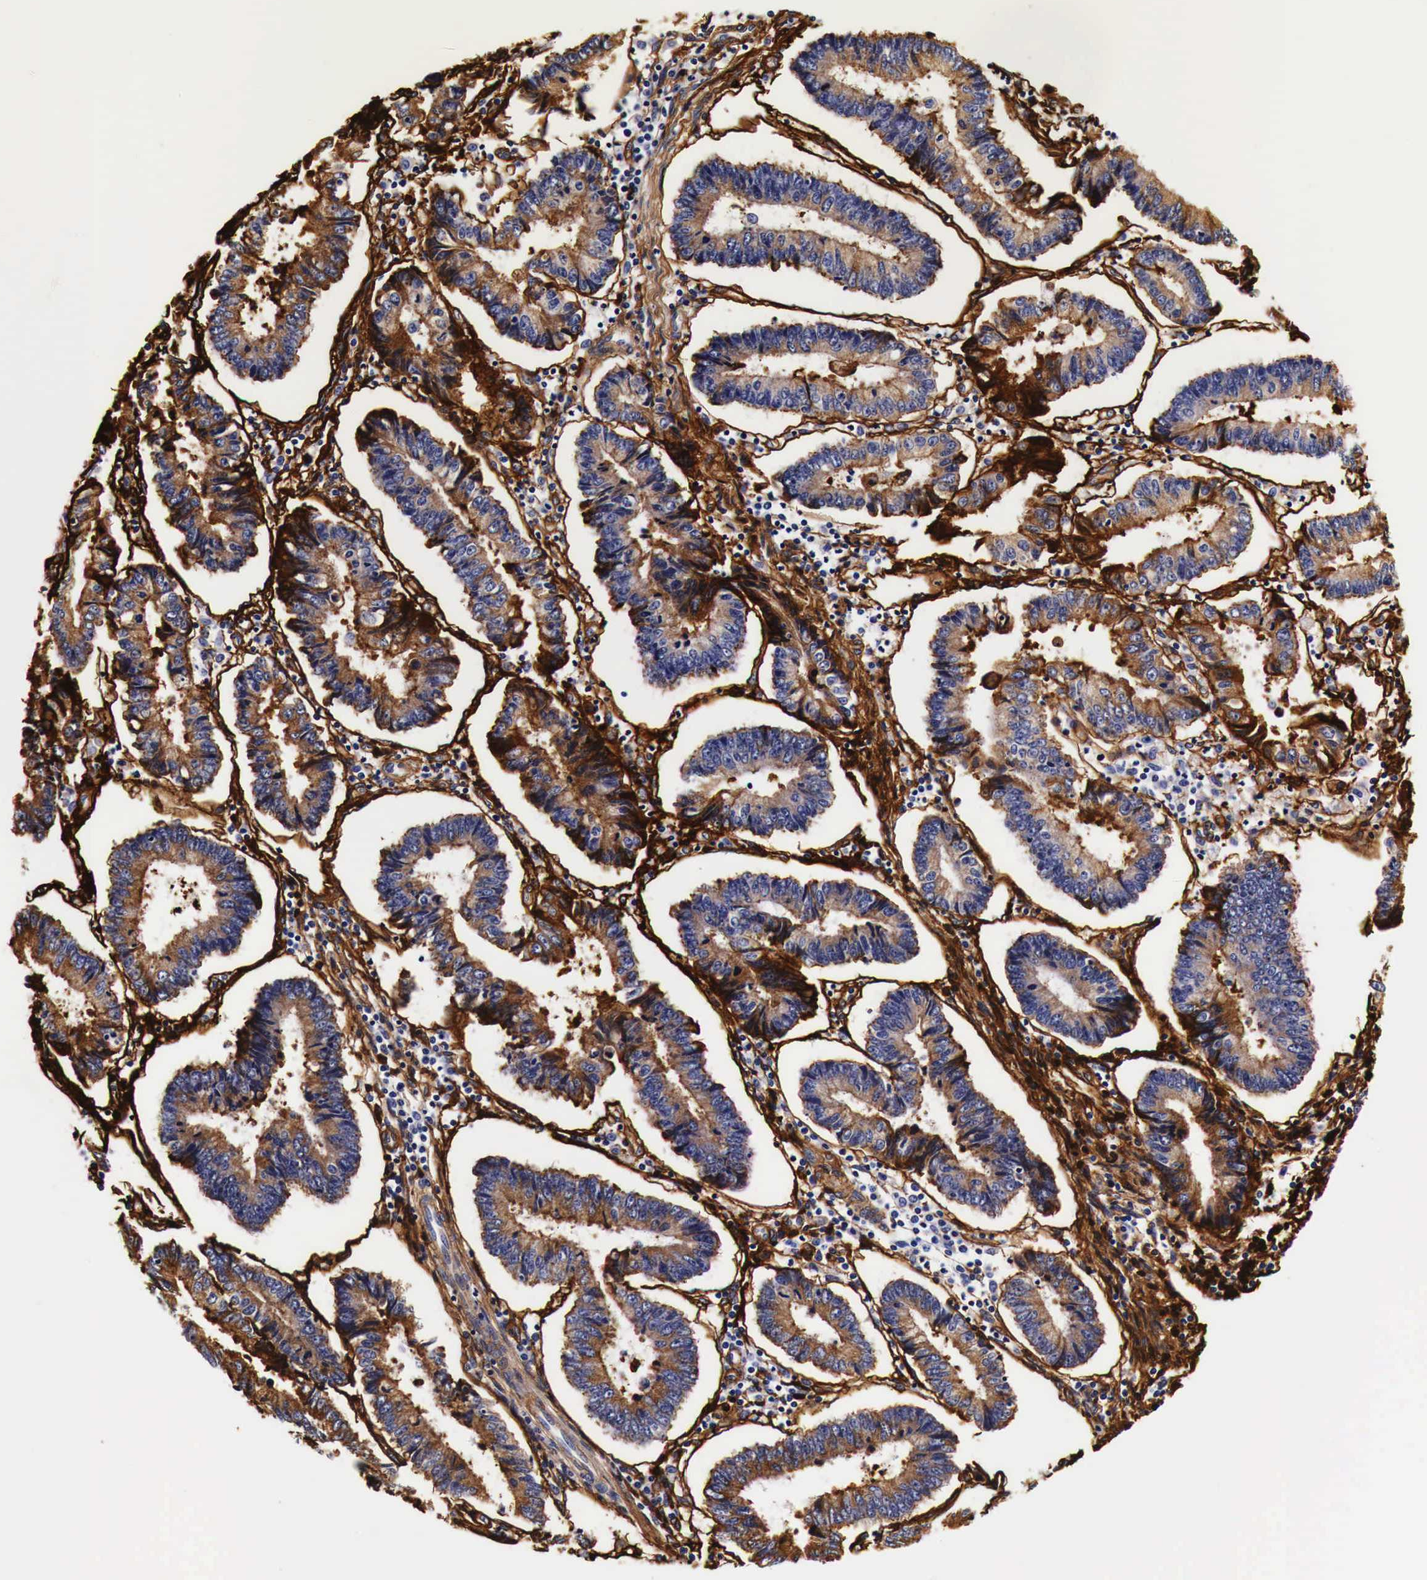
{"staining": {"intensity": "moderate", "quantity": "25%-75%", "location": "cytoplasmic/membranous"}, "tissue": "endometrial cancer", "cell_type": "Tumor cells", "image_type": "cancer", "snomed": [{"axis": "morphology", "description": "Adenocarcinoma, NOS"}, {"axis": "topography", "description": "Endometrium"}], "caption": "Immunohistochemical staining of endometrial adenocarcinoma exhibits moderate cytoplasmic/membranous protein positivity in approximately 25%-75% of tumor cells.", "gene": "LAMB2", "patient": {"sex": "female", "age": 75}}